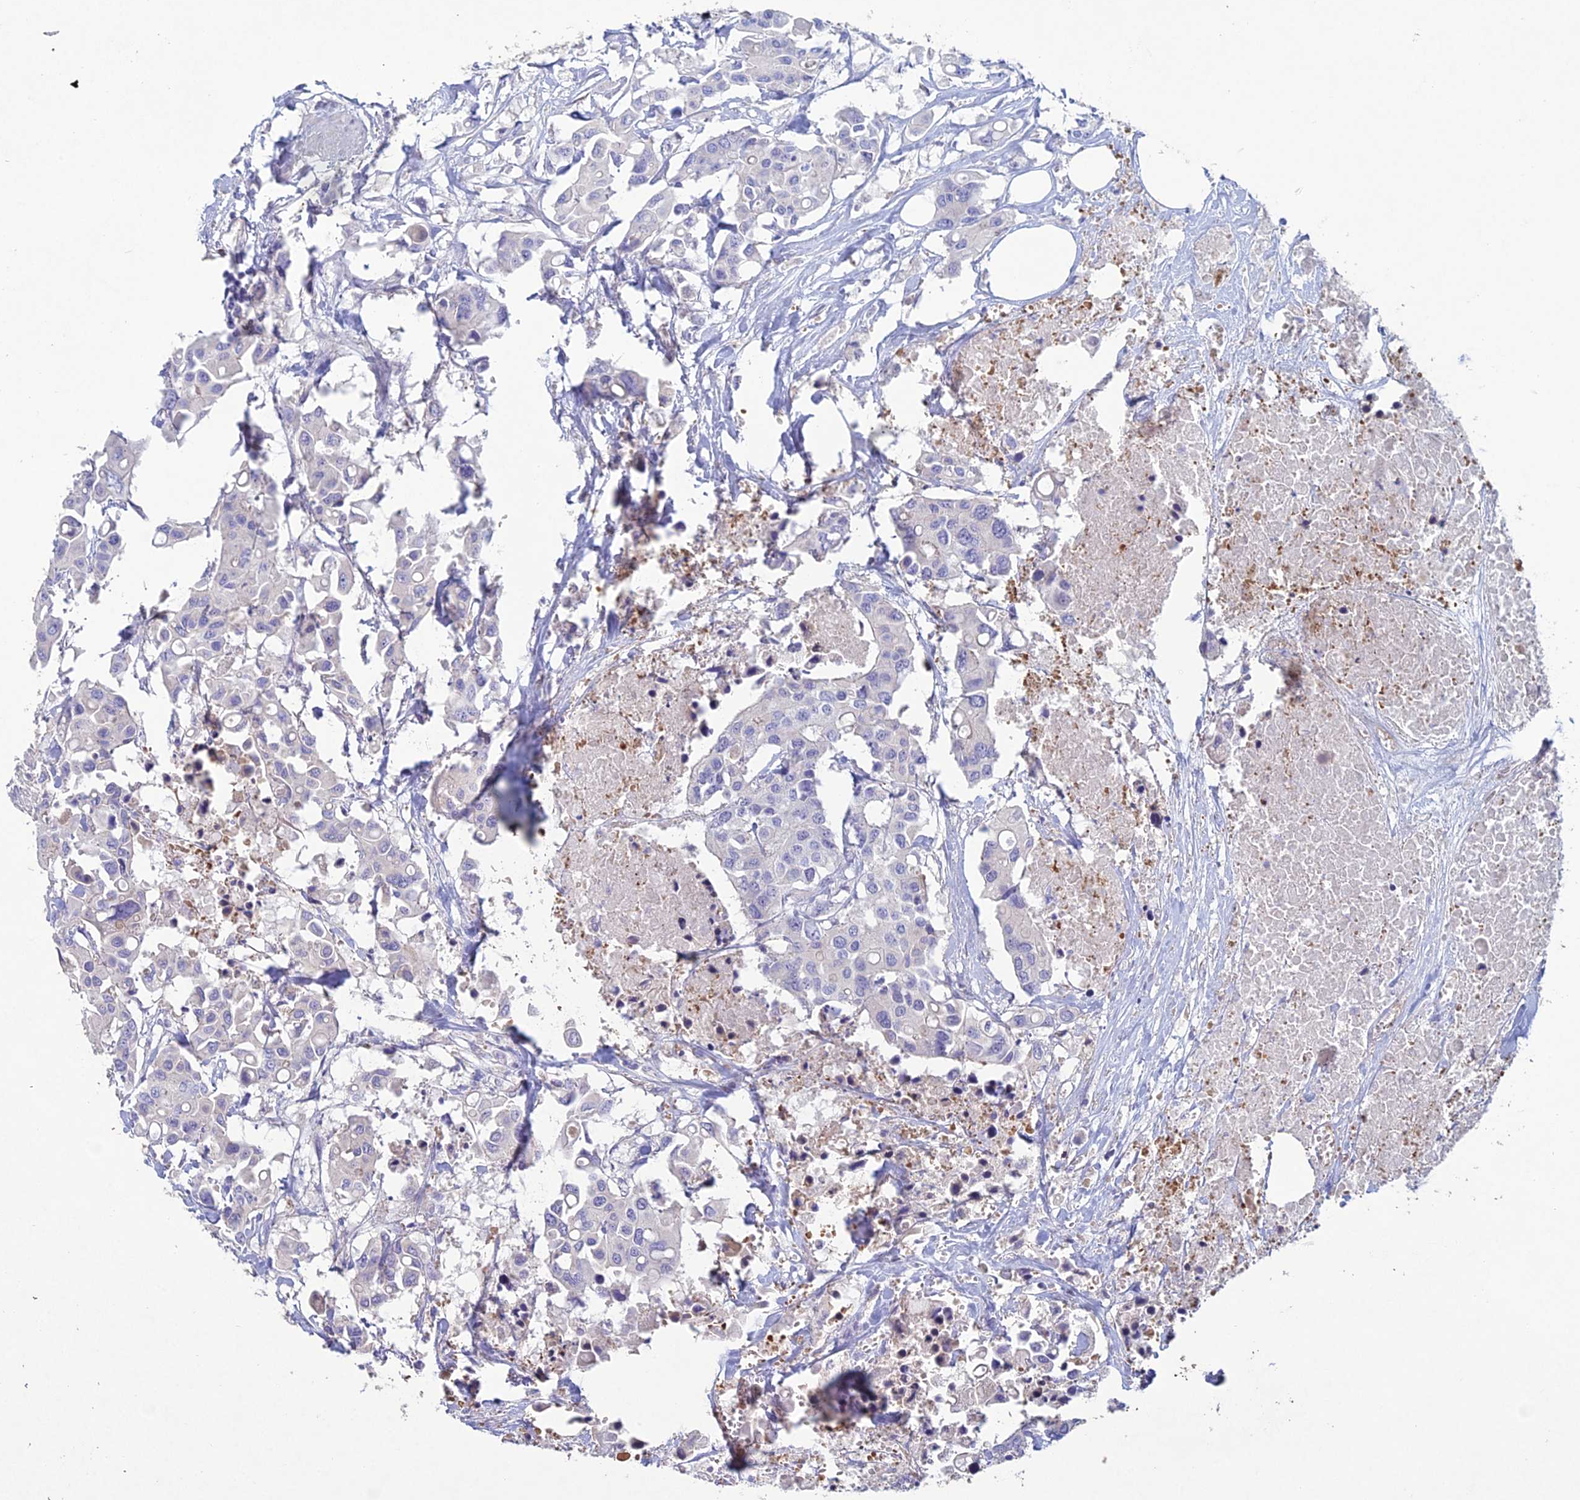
{"staining": {"intensity": "negative", "quantity": "none", "location": "none"}, "tissue": "colorectal cancer", "cell_type": "Tumor cells", "image_type": "cancer", "snomed": [{"axis": "morphology", "description": "Adenocarcinoma, NOS"}, {"axis": "topography", "description": "Colon"}], "caption": "A histopathology image of human adenocarcinoma (colorectal) is negative for staining in tumor cells.", "gene": "NCAM1", "patient": {"sex": "male", "age": 77}}